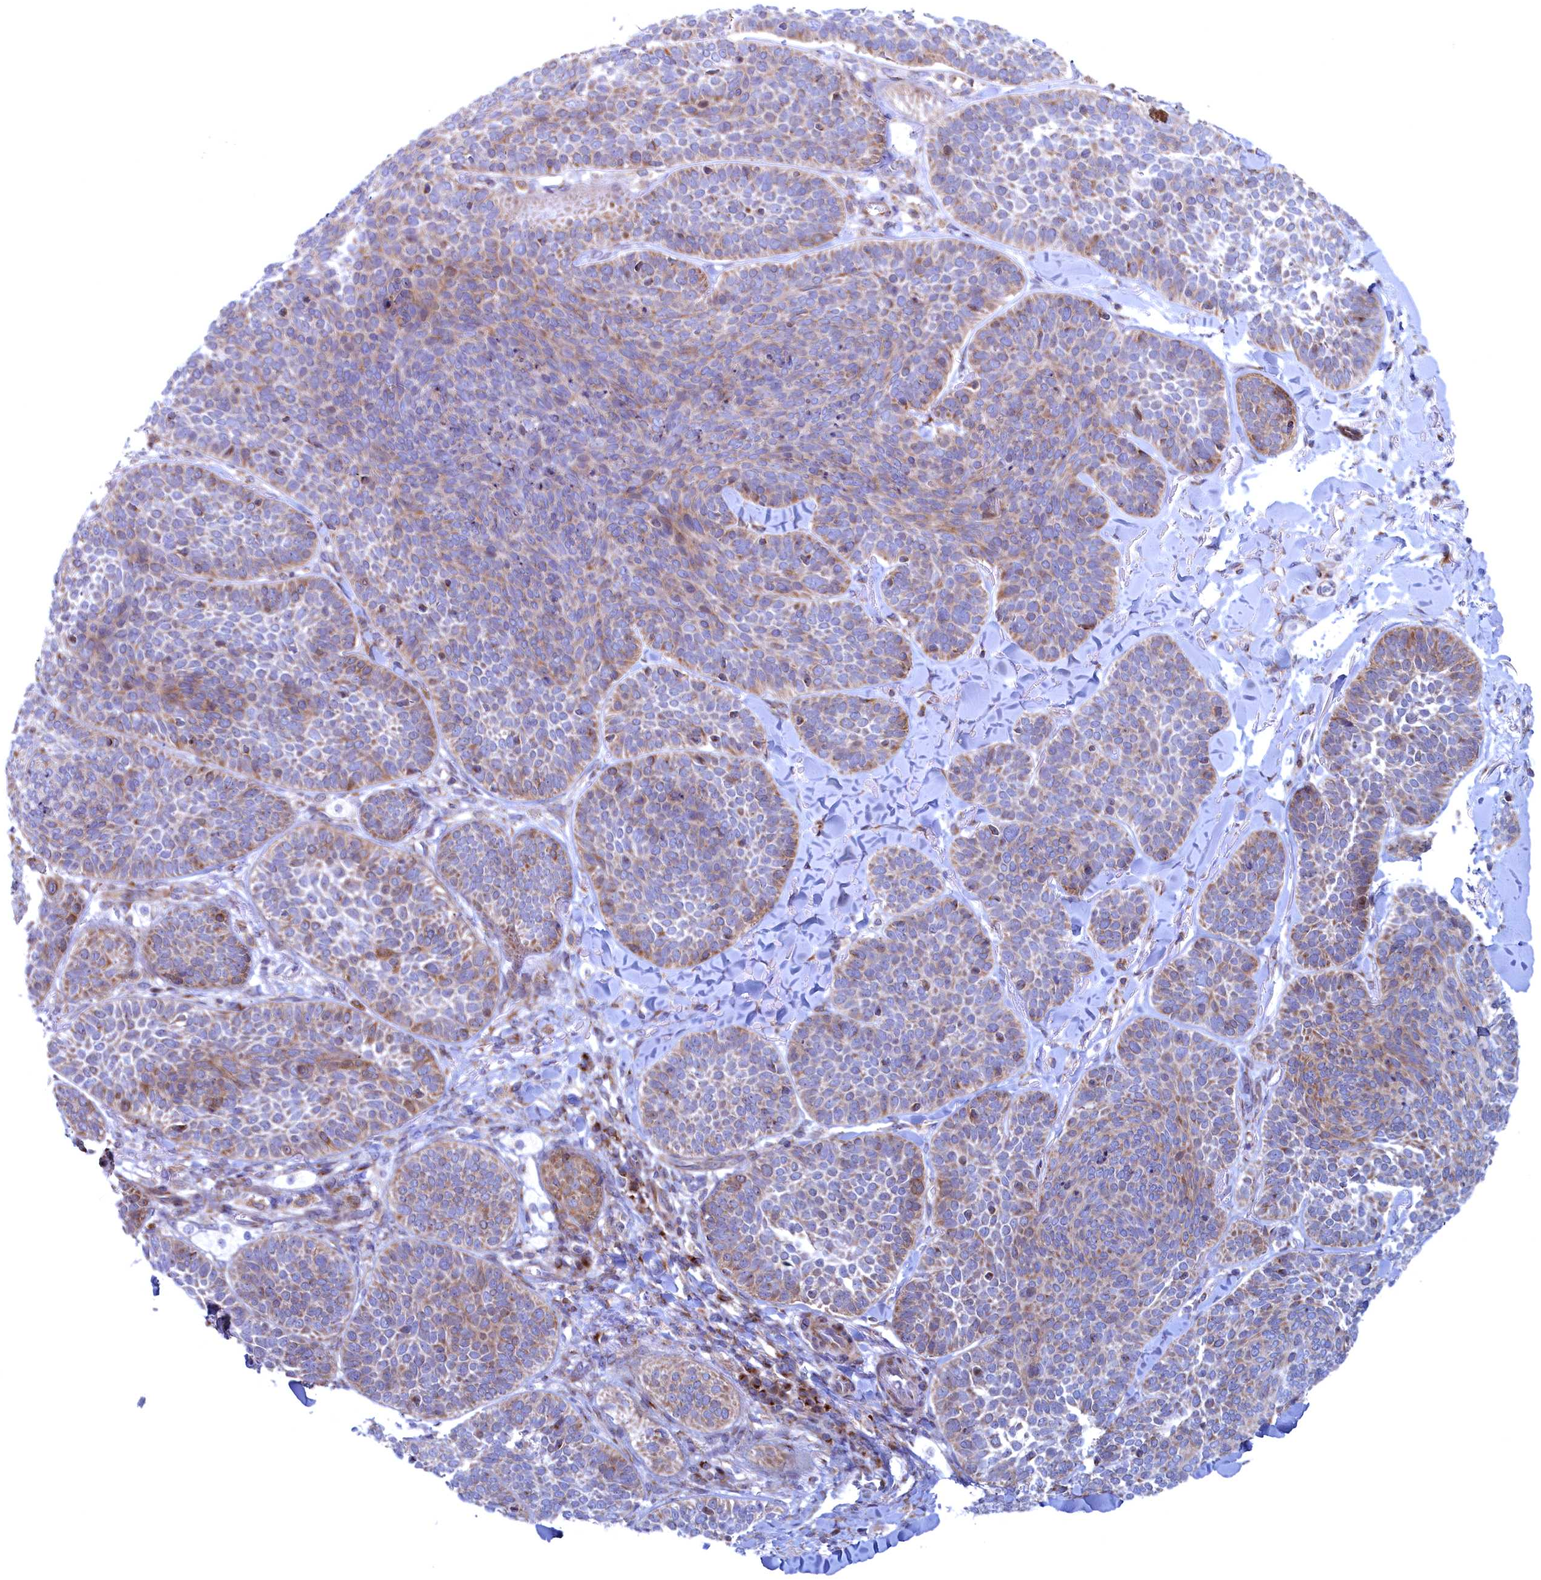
{"staining": {"intensity": "weak", "quantity": "<25%", "location": "cytoplasmic/membranous"}, "tissue": "skin cancer", "cell_type": "Tumor cells", "image_type": "cancer", "snomed": [{"axis": "morphology", "description": "Basal cell carcinoma"}, {"axis": "topography", "description": "Skin"}], "caption": "IHC of human basal cell carcinoma (skin) demonstrates no staining in tumor cells. (IHC, brightfield microscopy, high magnification).", "gene": "MTFMT", "patient": {"sex": "male", "age": 85}}